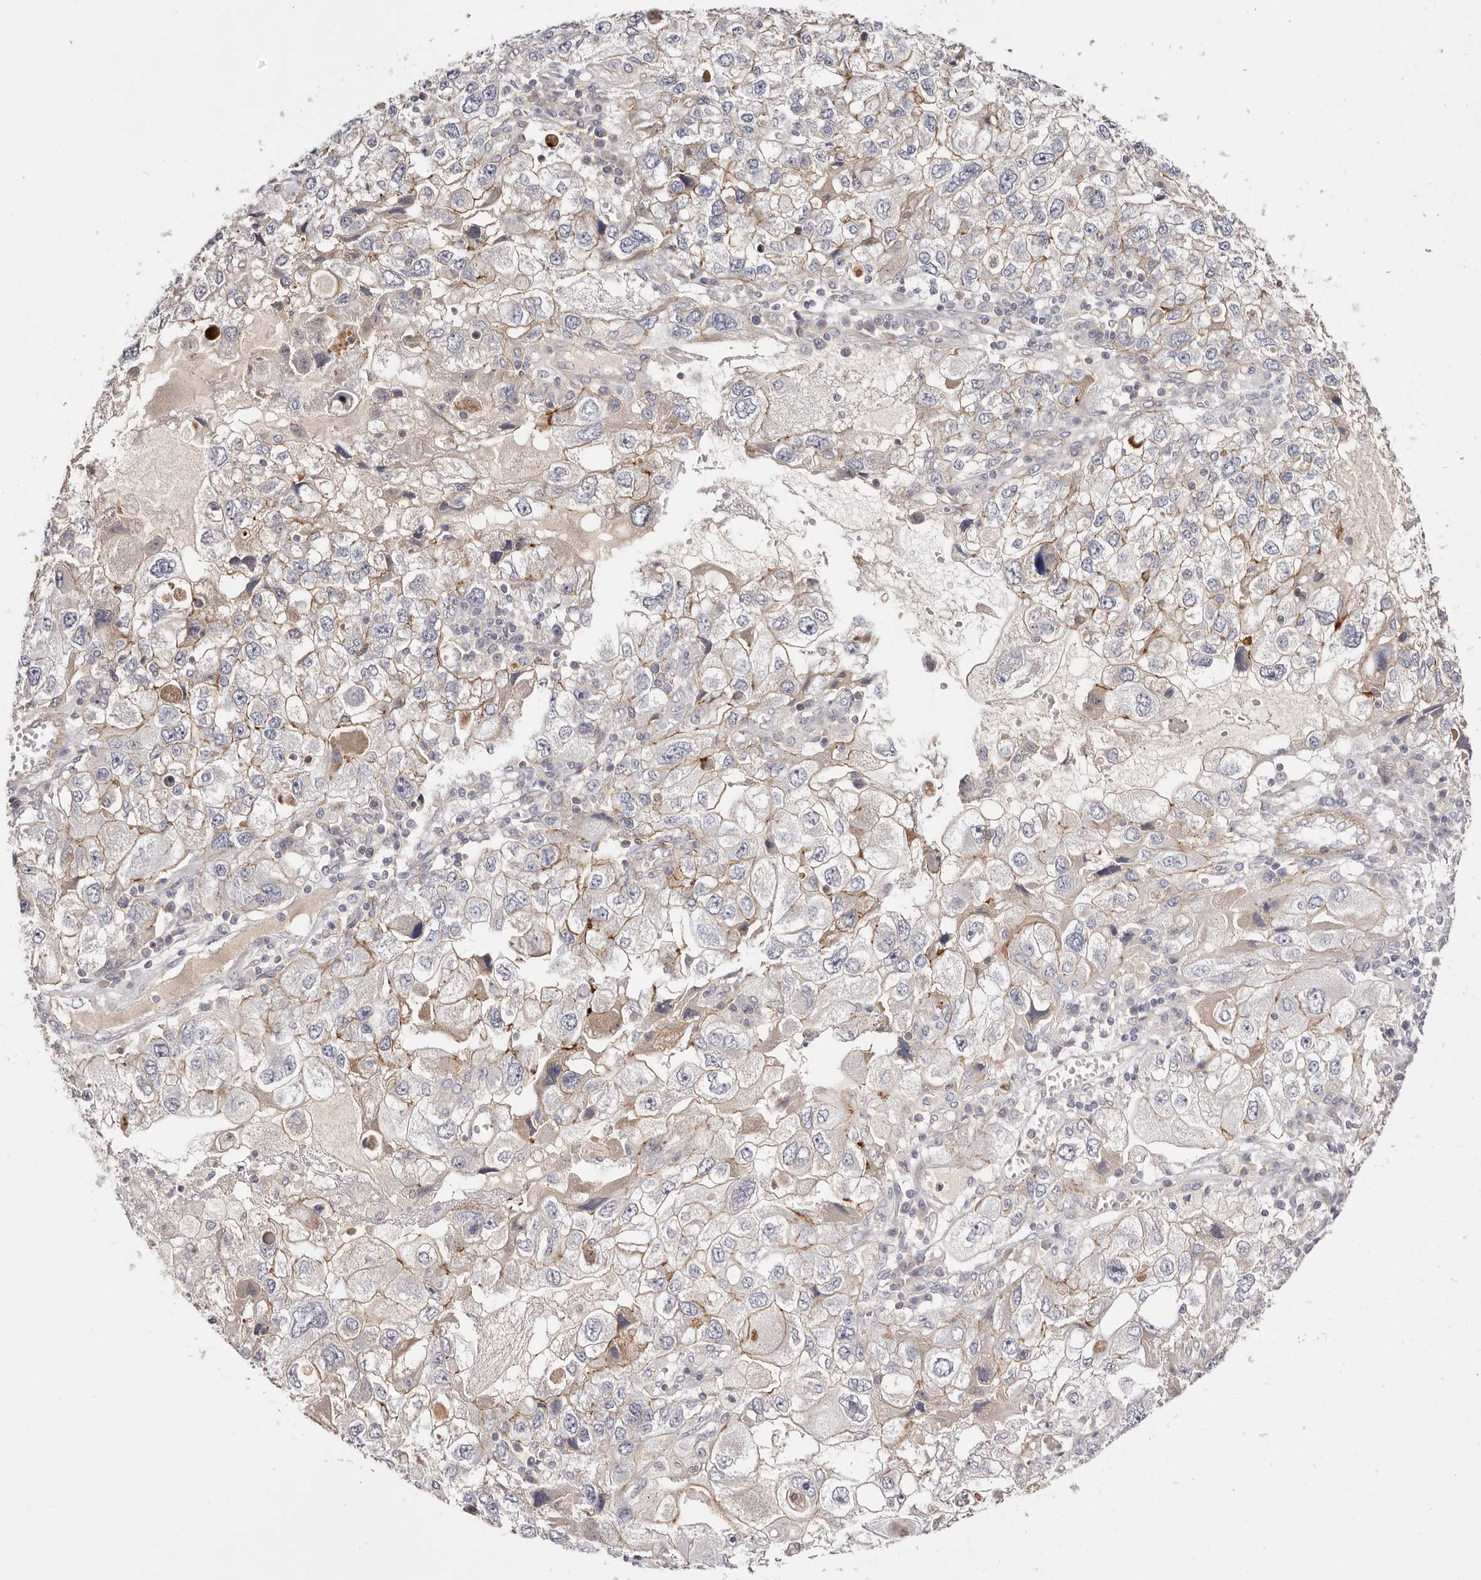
{"staining": {"intensity": "moderate", "quantity": "<25%", "location": "cytoplasmic/membranous"}, "tissue": "endometrial cancer", "cell_type": "Tumor cells", "image_type": "cancer", "snomed": [{"axis": "morphology", "description": "Adenocarcinoma, NOS"}, {"axis": "topography", "description": "Endometrium"}], "caption": "Immunohistochemical staining of adenocarcinoma (endometrial) shows low levels of moderate cytoplasmic/membranous staining in approximately <25% of tumor cells. Using DAB (brown) and hematoxylin (blue) stains, captured at high magnification using brightfield microscopy.", "gene": "SLC35B2", "patient": {"sex": "female", "age": 49}}